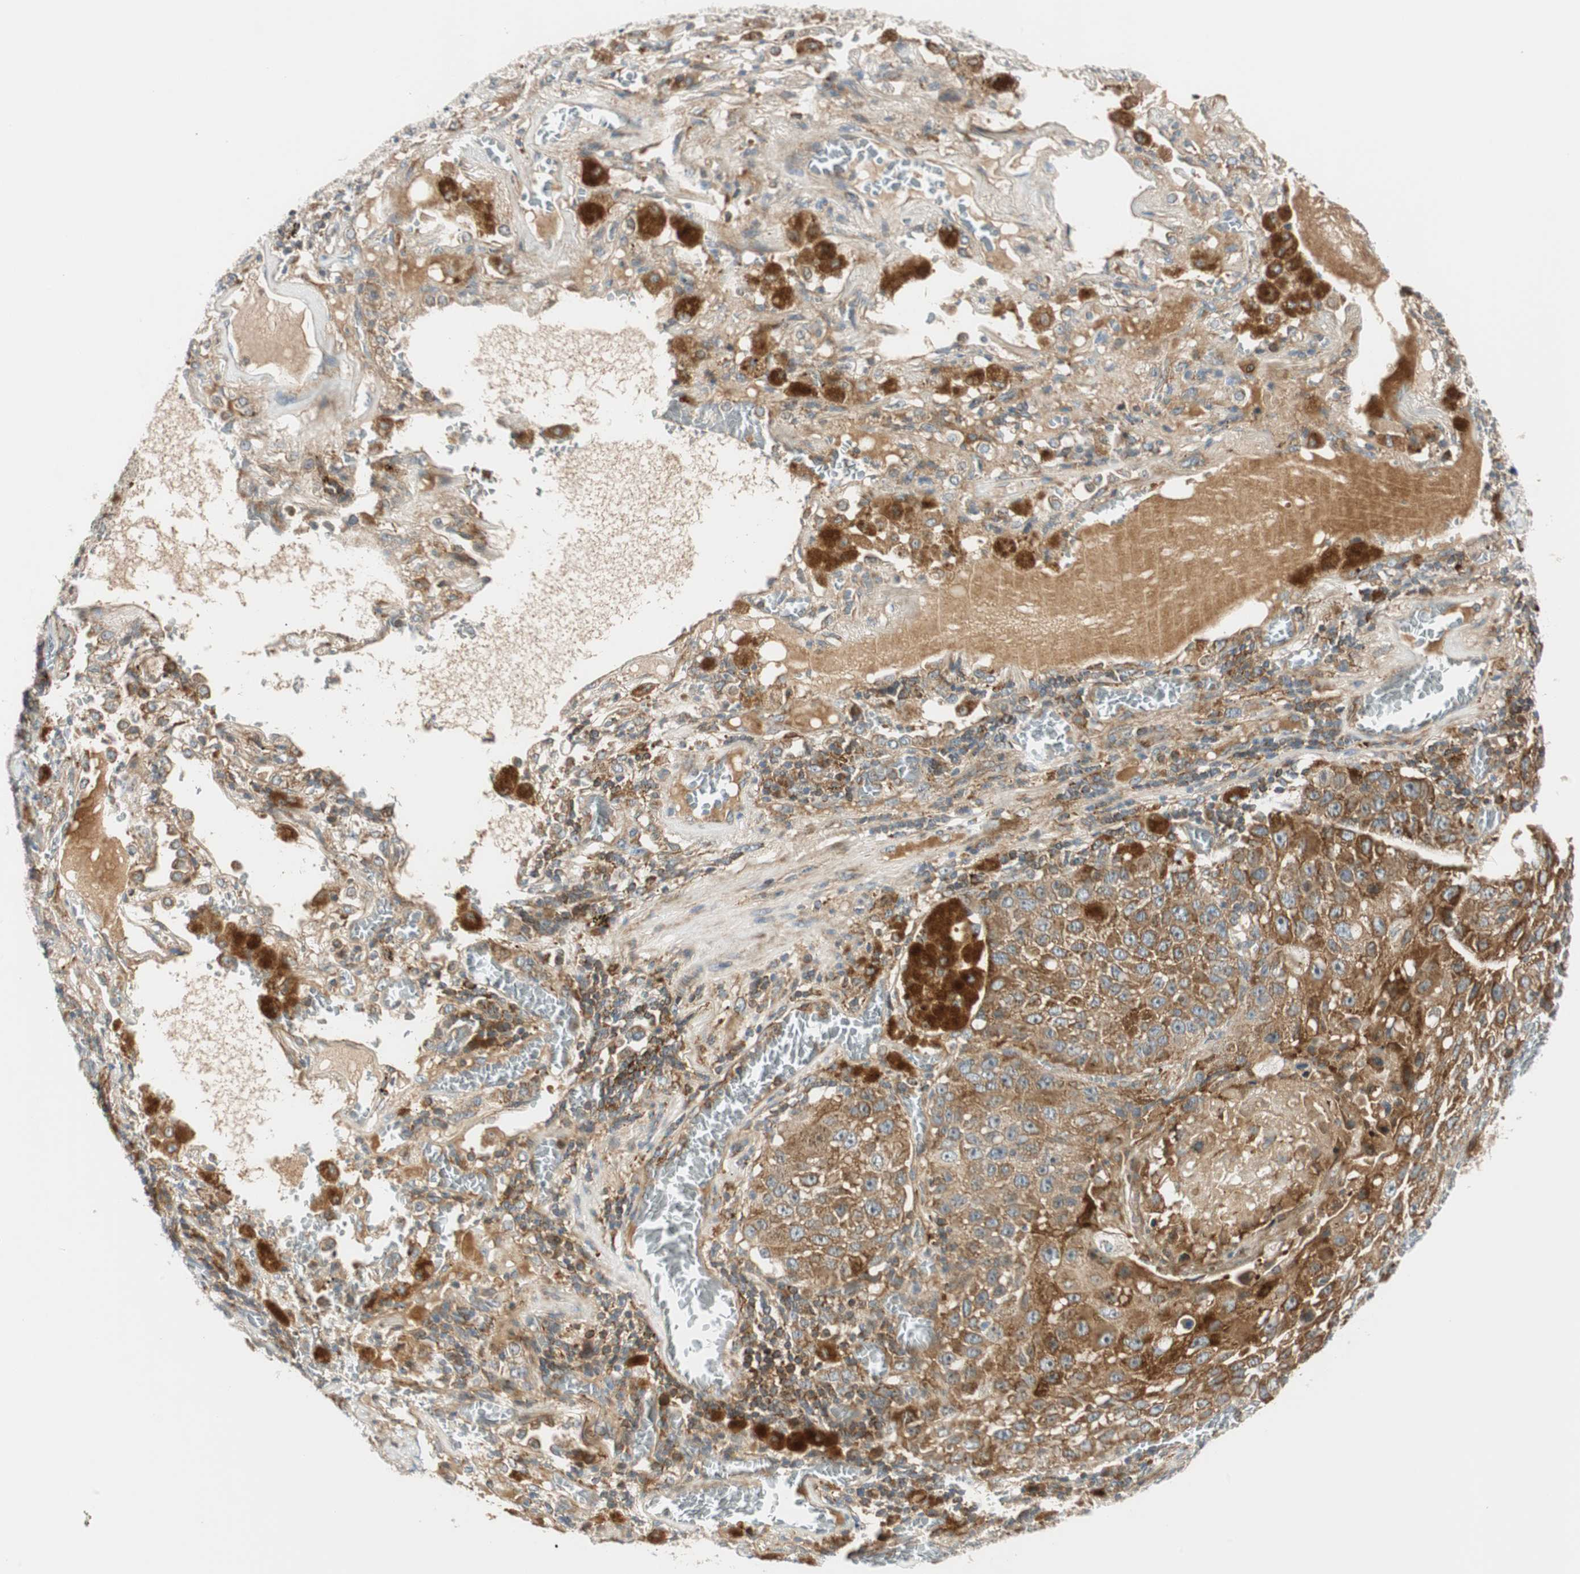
{"staining": {"intensity": "strong", "quantity": ">75%", "location": "cytoplasmic/membranous"}, "tissue": "lung cancer", "cell_type": "Tumor cells", "image_type": "cancer", "snomed": [{"axis": "morphology", "description": "Squamous cell carcinoma, NOS"}, {"axis": "topography", "description": "Lung"}], "caption": "This is a histology image of immunohistochemistry staining of lung cancer (squamous cell carcinoma), which shows strong expression in the cytoplasmic/membranous of tumor cells.", "gene": "ABI1", "patient": {"sex": "male", "age": 57}}